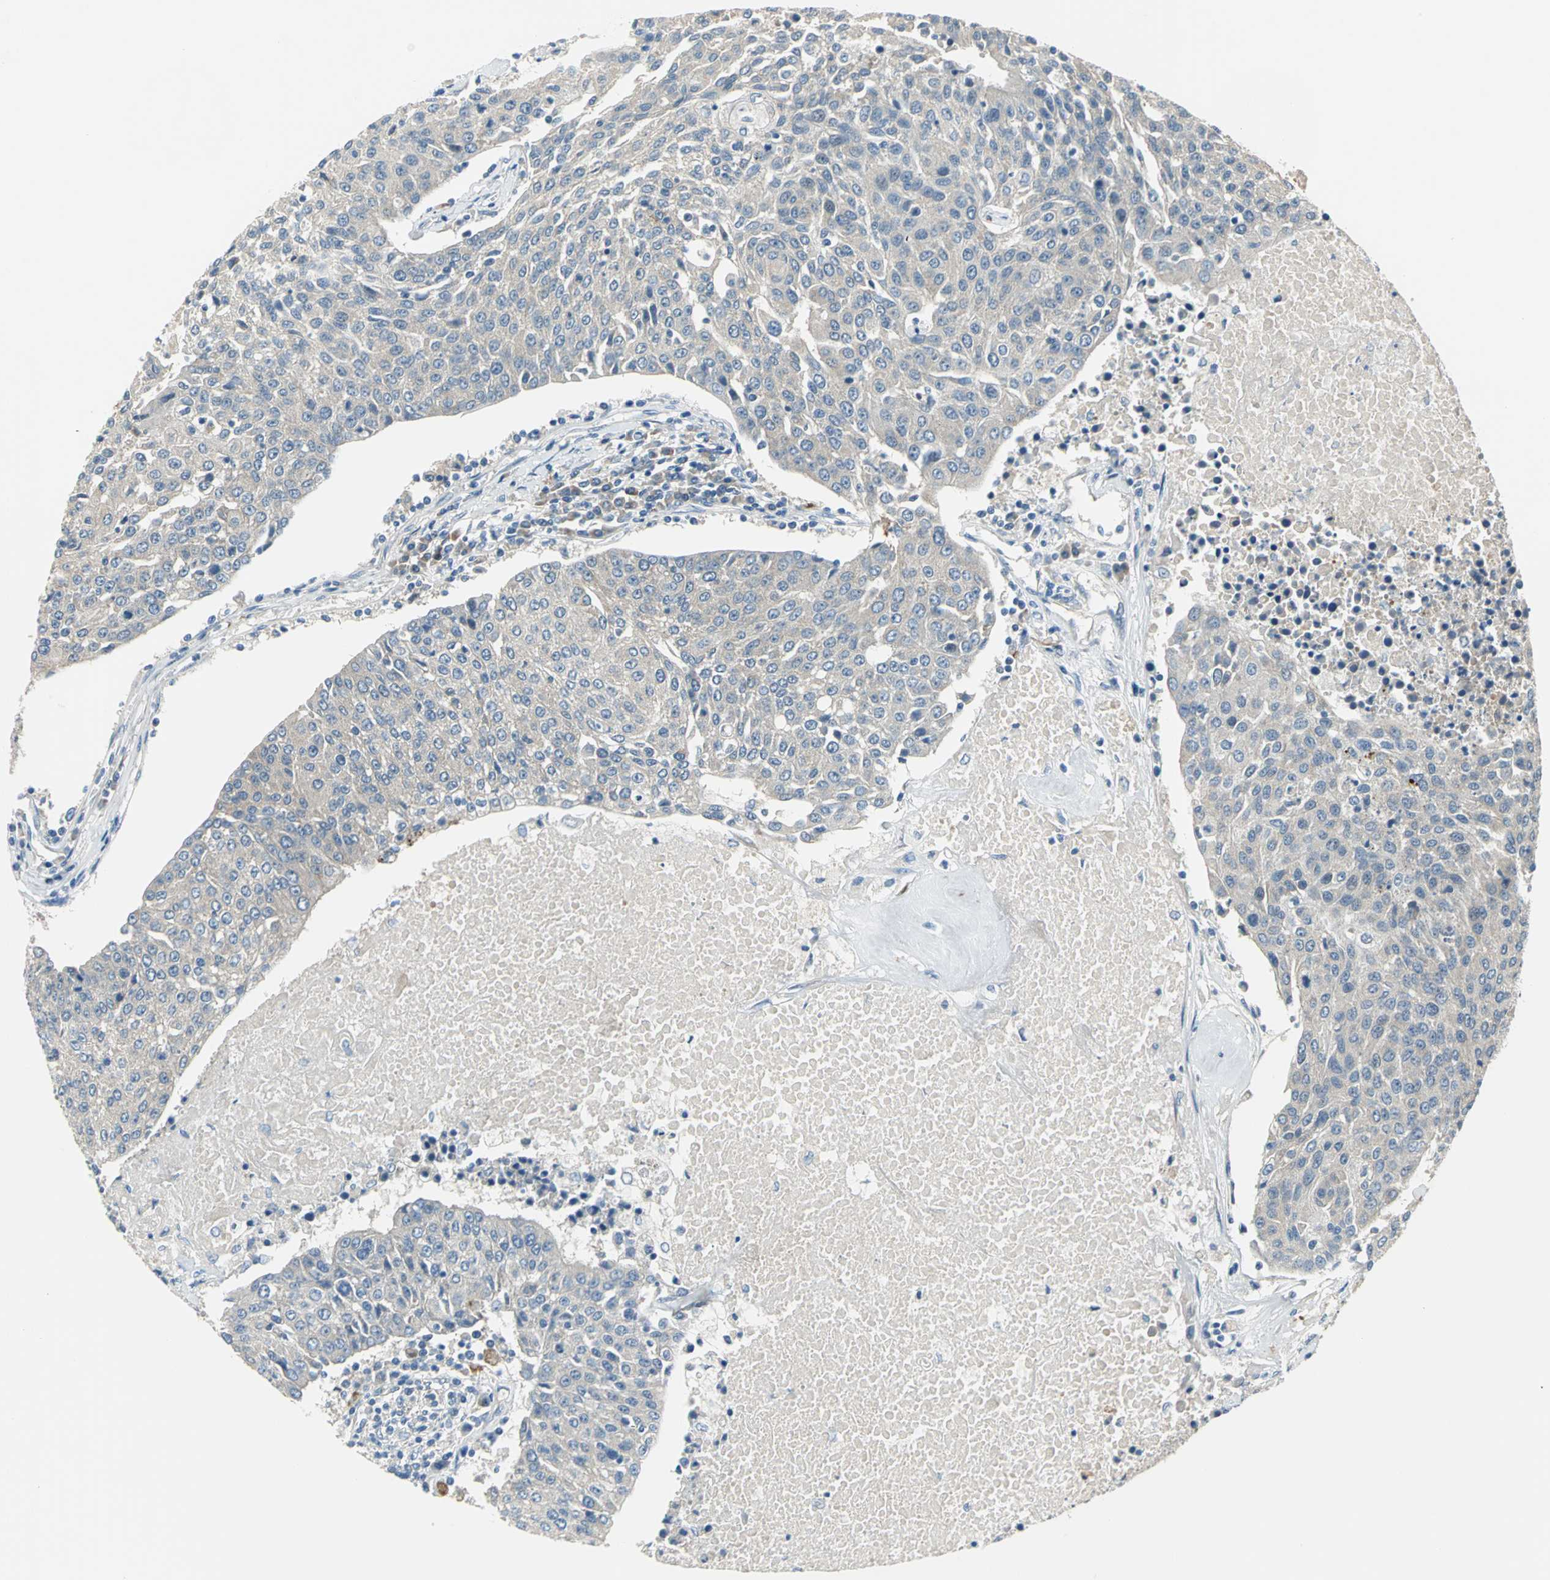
{"staining": {"intensity": "weak", "quantity": "25%-75%", "location": "cytoplasmic/membranous"}, "tissue": "urothelial cancer", "cell_type": "Tumor cells", "image_type": "cancer", "snomed": [{"axis": "morphology", "description": "Urothelial carcinoma, High grade"}, {"axis": "topography", "description": "Urinary bladder"}], "caption": "Protein analysis of urothelial cancer tissue displays weak cytoplasmic/membranous positivity in approximately 25%-75% of tumor cells.", "gene": "SLC16A7", "patient": {"sex": "female", "age": 85}}